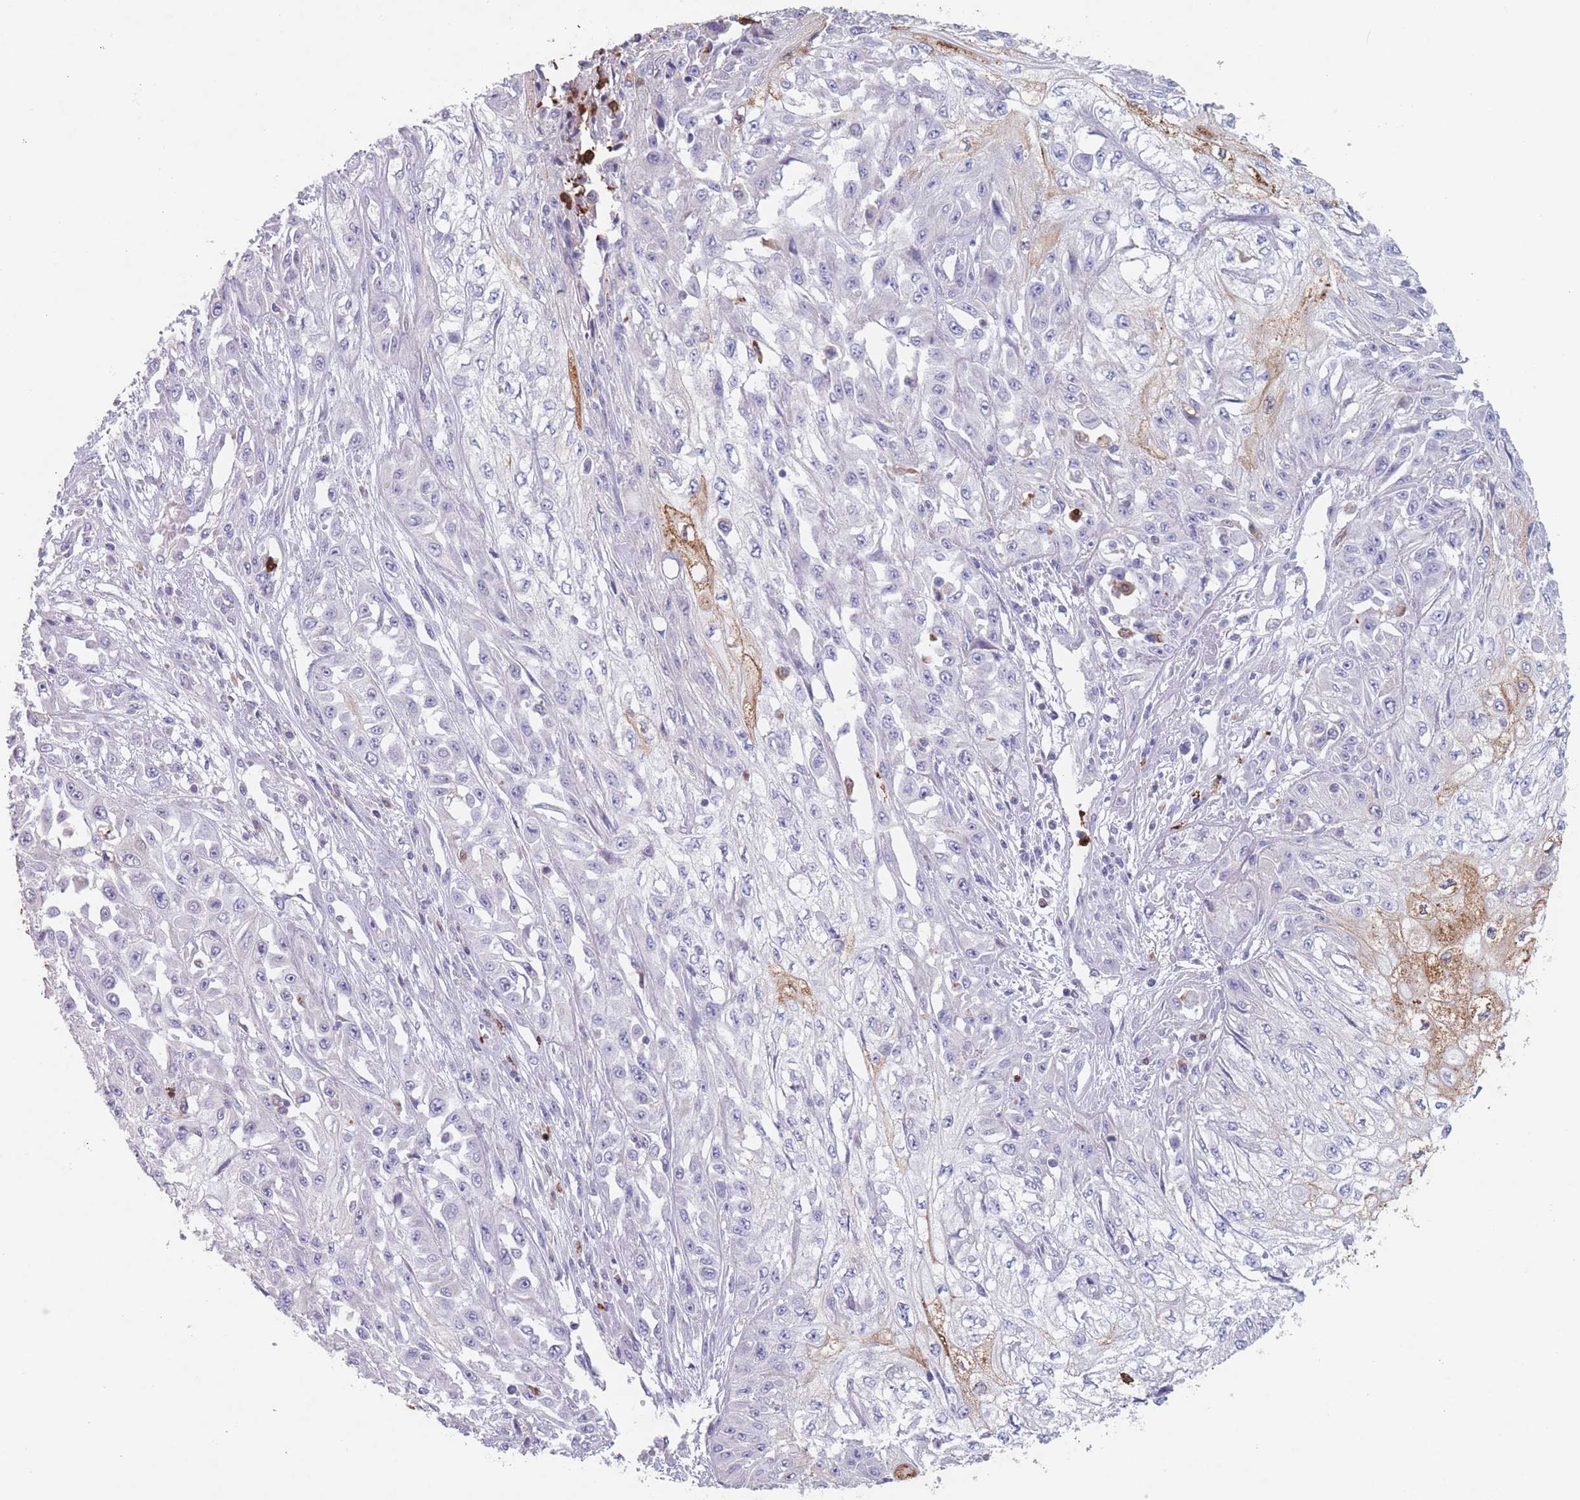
{"staining": {"intensity": "negative", "quantity": "none", "location": "none"}, "tissue": "skin cancer", "cell_type": "Tumor cells", "image_type": "cancer", "snomed": [{"axis": "morphology", "description": "Squamous cell carcinoma, NOS"}, {"axis": "morphology", "description": "Squamous cell carcinoma, metastatic, NOS"}, {"axis": "topography", "description": "Skin"}, {"axis": "topography", "description": "Lymph node"}], "caption": "DAB (3,3'-diaminobenzidine) immunohistochemical staining of skin cancer (metastatic squamous cell carcinoma) reveals no significant staining in tumor cells.", "gene": "ATP1A3", "patient": {"sex": "male", "age": 75}}